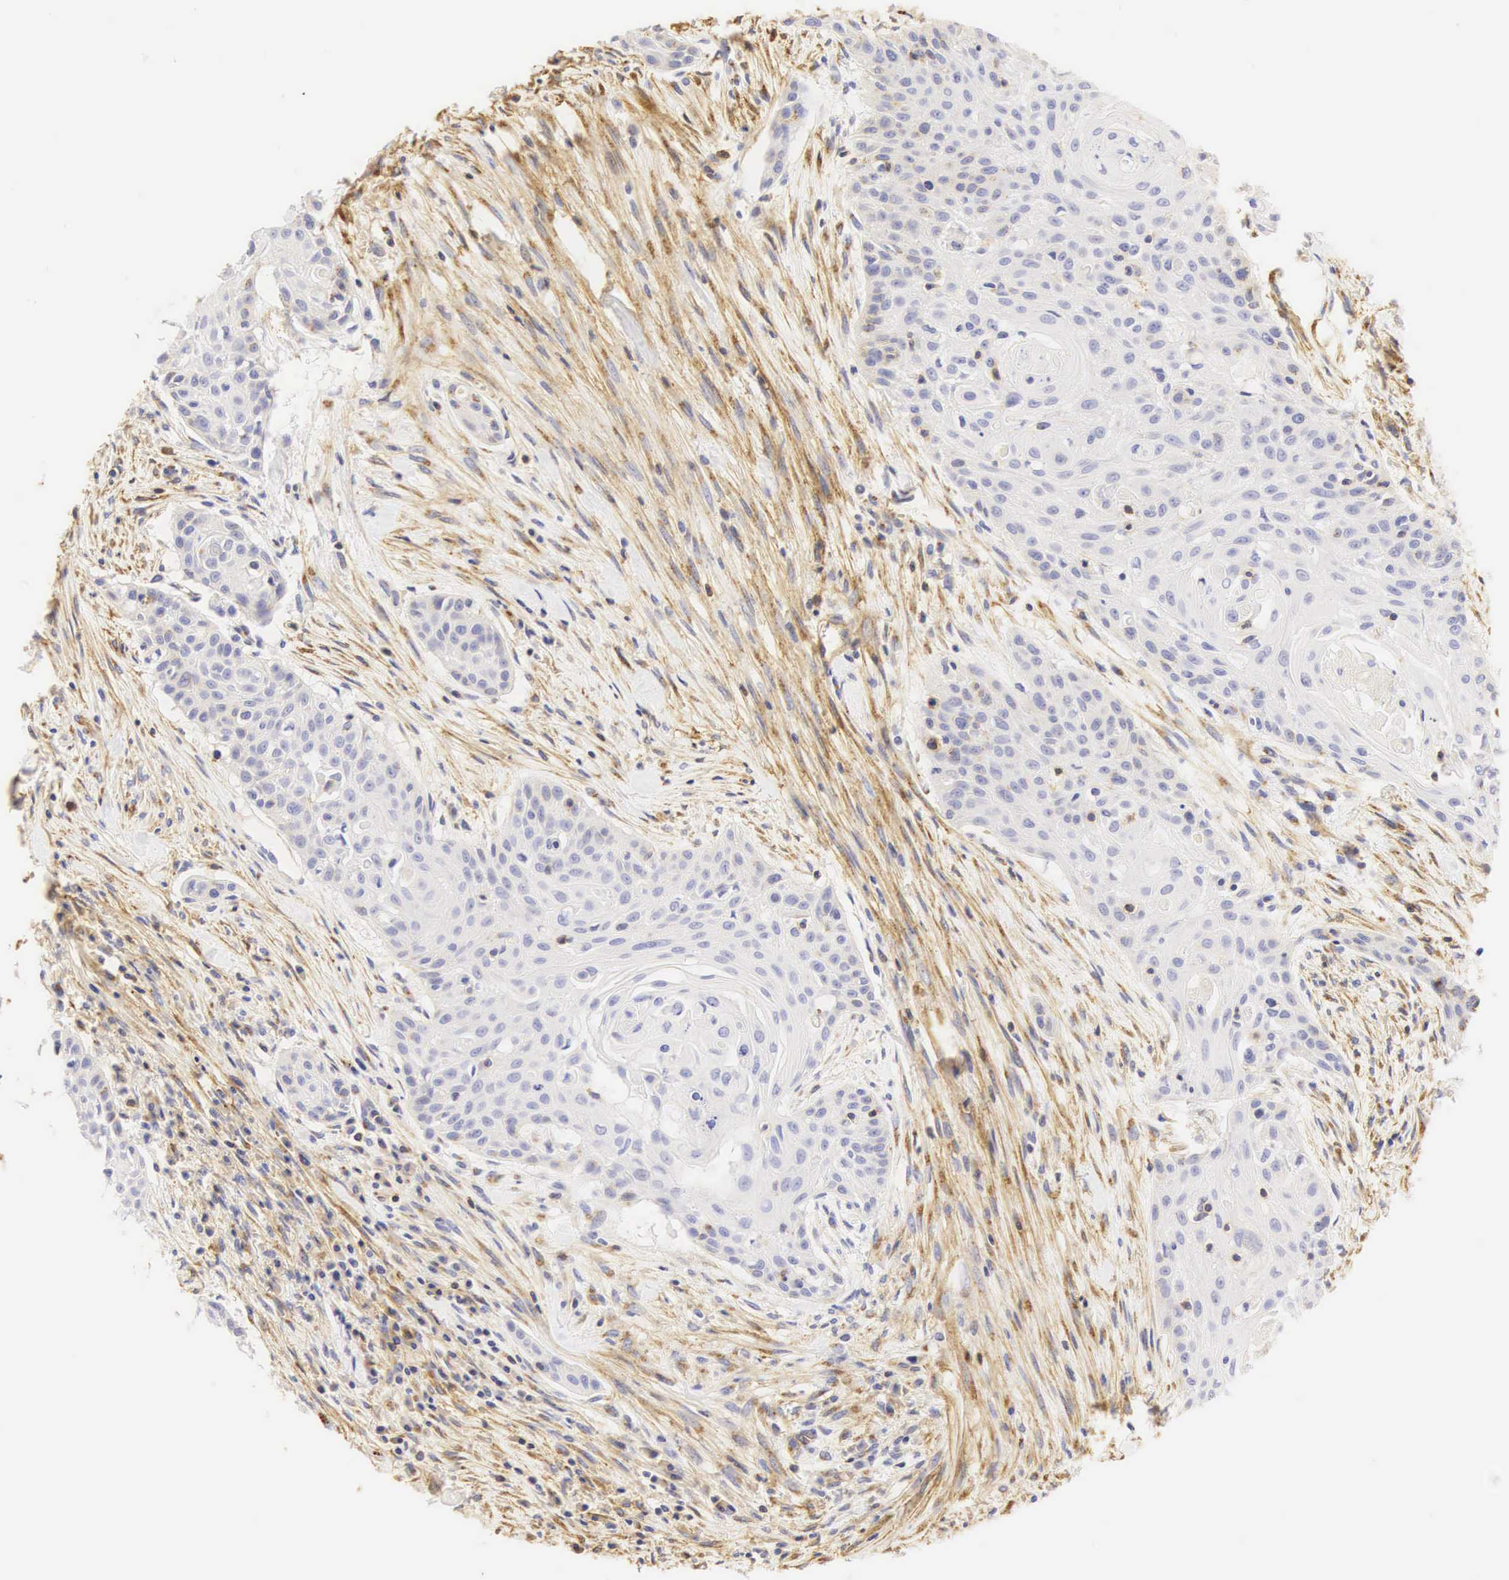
{"staining": {"intensity": "negative", "quantity": "none", "location": "none"}, "tissue": "head and neck cancer", "cell_type": "Tumor cells", "image_type": "cancer", "snomed": [{"axis": "morphology", "description": "Squamous cell carcinoma, NOS"}, {"axis": "morphology", "description": "Squamous cell carcinoma, metastatic, NOS"}, {"axis": "topography", "description": "Lymph node"}, {"axis": "topography", "description": "Salivary gland"}, {"axis": "topography", "description": "Head-Neck"}], "caption": "This is an IHC photomicrograph of human head and neck cancer (squamous cell carcinoma). There is no staining in tumor cells.", "gene": "CD99", "patient": {"sex": "female", "age": 74}}